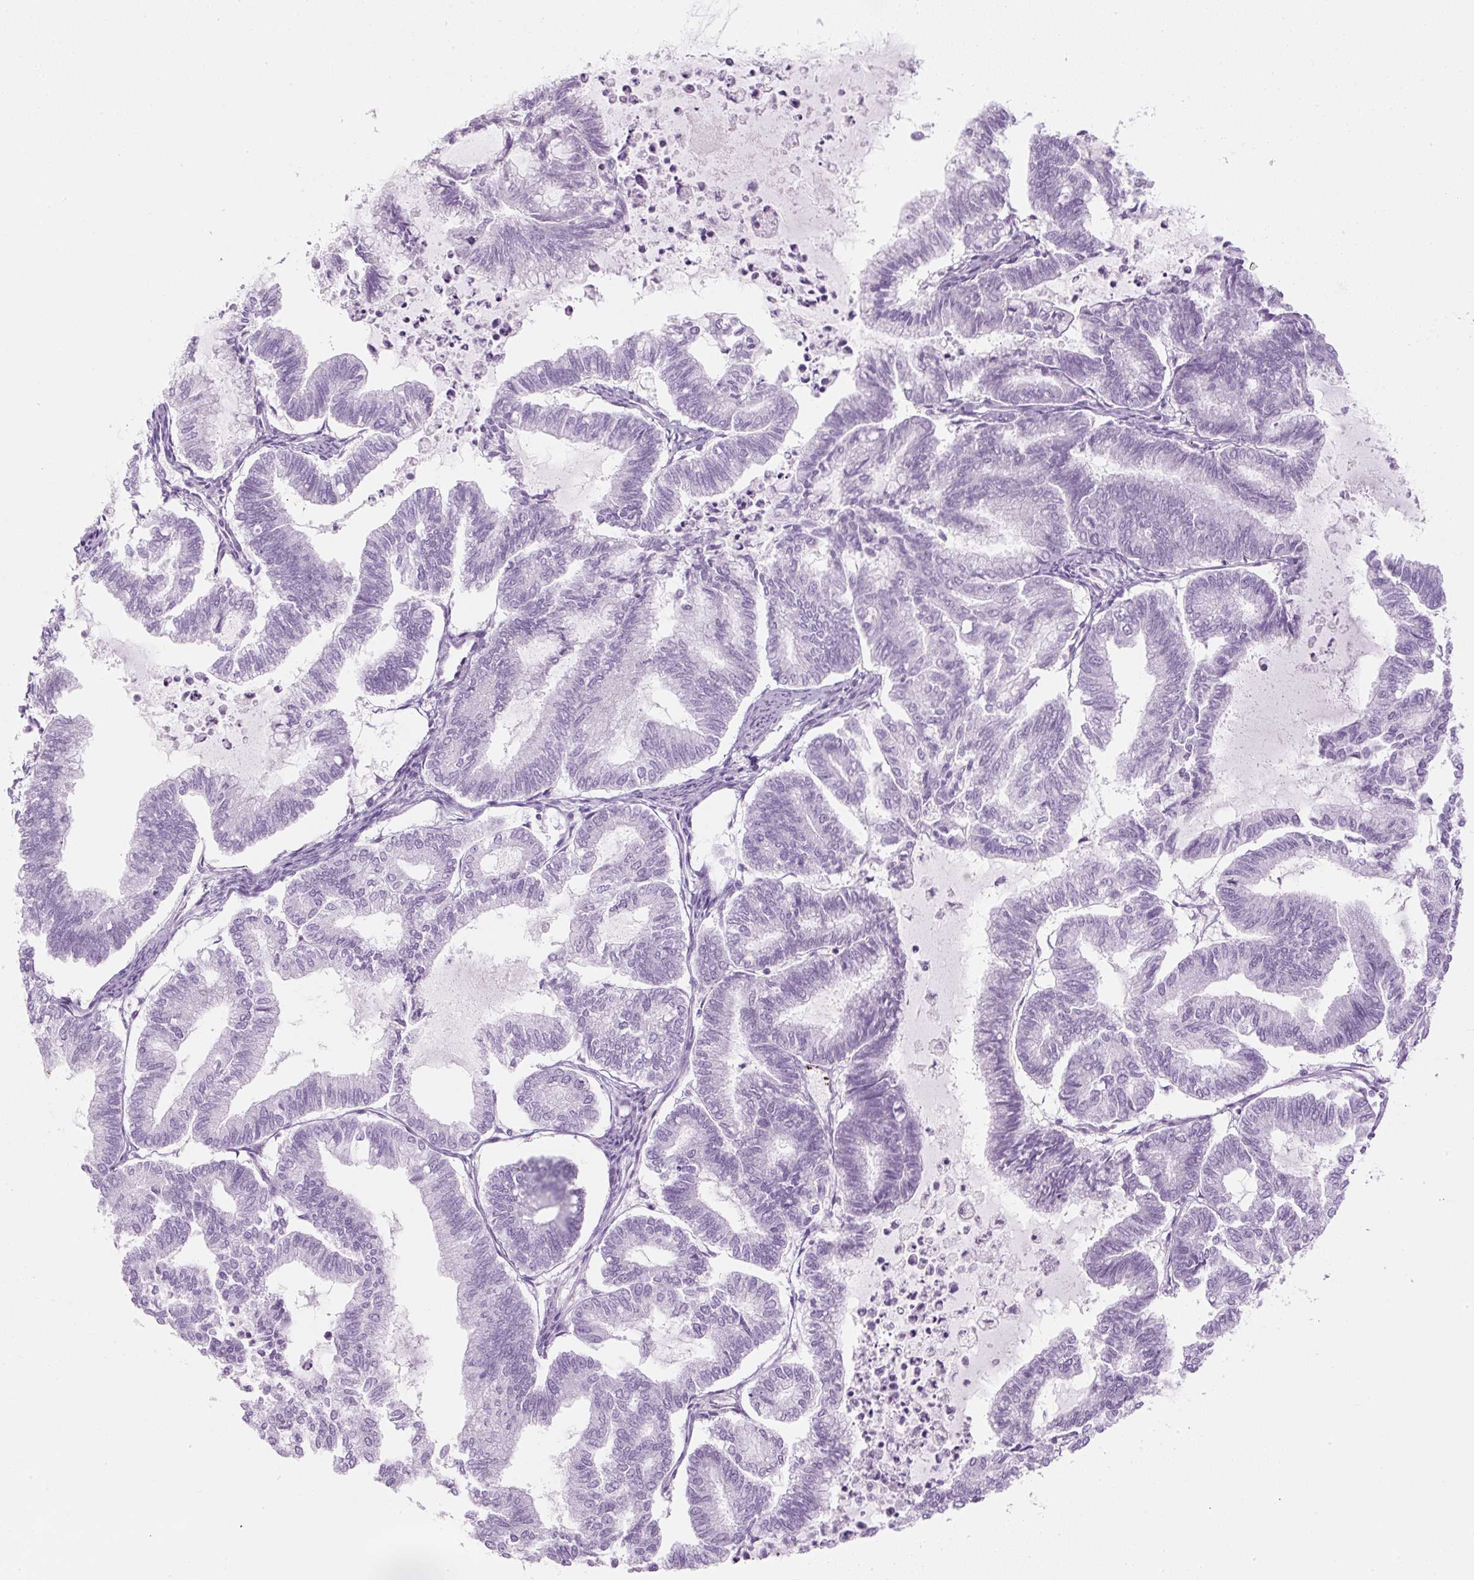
{"staining": {"intensity": "negative", "quantity": "none", "location": "none"}, "tissue": "endometrial cancer", "cell_type": "Tumor cells", "image_type": "cancer", "snomed": [{"axis": "morphology", "description": "Adenocarcinoma, NOS"}, {"axis": "topography", "description": "Endometrium"}], "caption": "DAB immunohistochemical staining of adenocarcinoma (endometrial) displays no significant expression in tumor cells.", "gene": "PF4V1", "patient": {"sex": "female", "age": 79}}